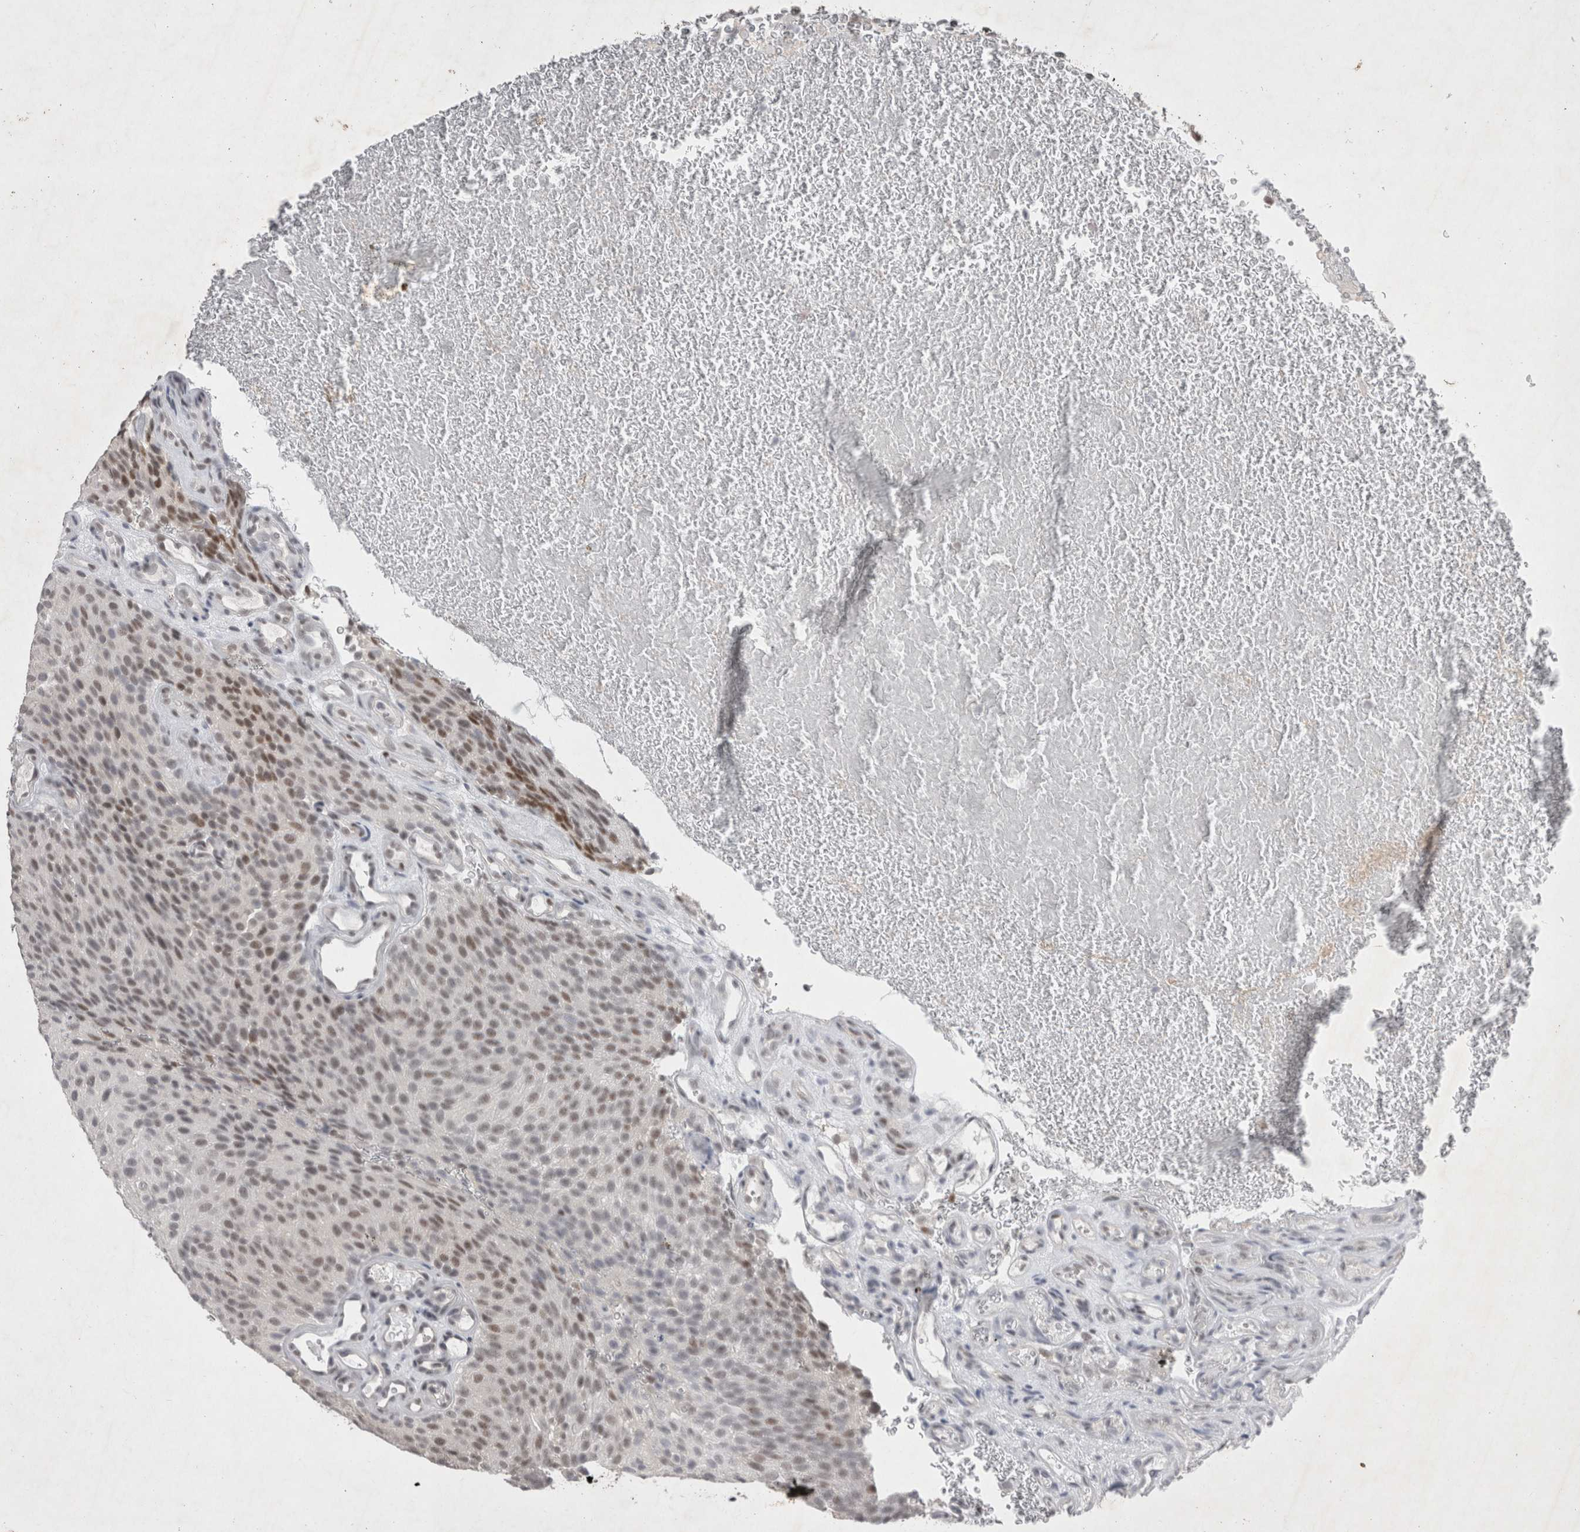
{"staining": {"intensity": "moderate", "quantity": "25%-75%", "location": "nuclear"}, "tissue": "urothelial cancer", "cell_type": "Tumor cells", "image_type": "cancer", "snomed": [{"axis": "morphology", "description": "Urothelial carcinoma, Low grade"}, {"axis": "topography", "description": "Urinary bladder"}], "caption": "Urothelial cancer stained with immunohistochemistry (IHC) displays moderate nuclear staining in approximately 25%-75% of tumor cells.", "gene": "RBM6", "patient": {"sex": "male", "age": 78}}